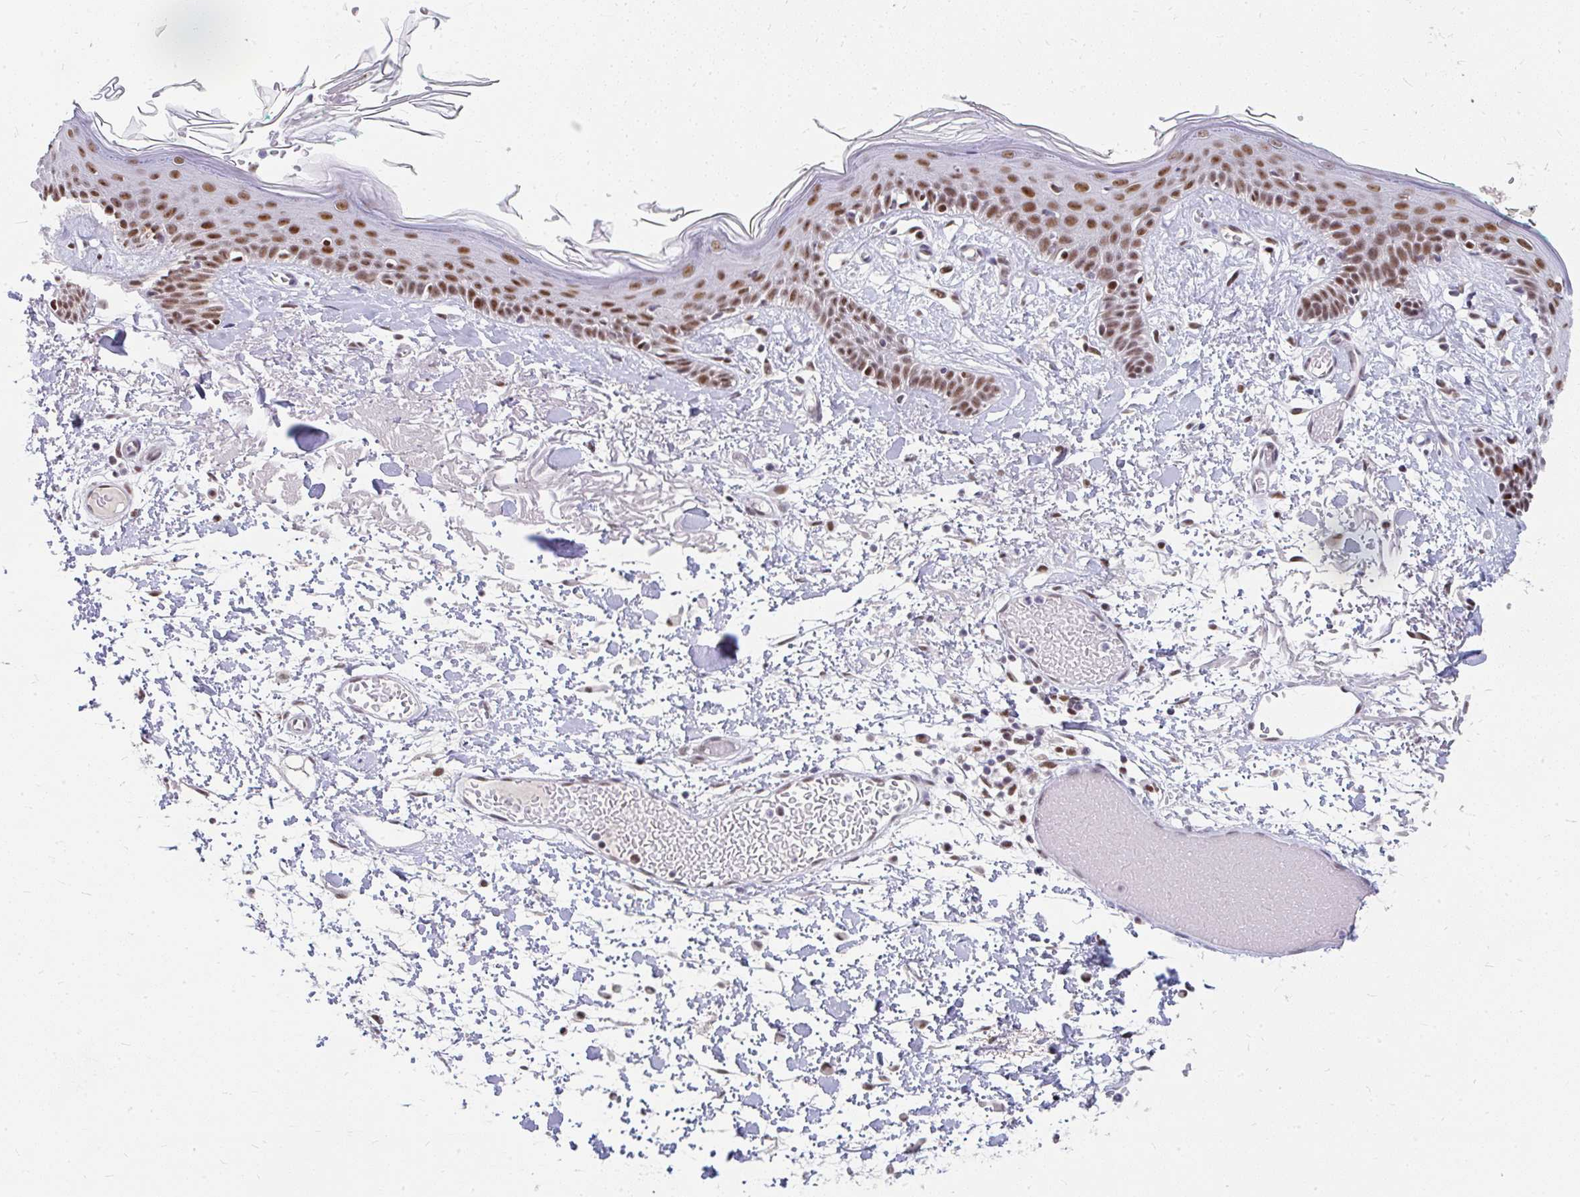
{"staining": {"intensity": "moderate", "quantity": ">75%", "location": "nuclear"}, "tissue": "skin", "cell_type": "Keratinocytes", "image_type": "normal", "snomed": [{"axis": "morphology", "description": "Normal tissue, NOS"}, {"axis": "topography", "description": "Skin"}], "caption": "Immunohistochemistry micrograph of unremarkable skin stained for a protein (brown), which demonstrates medium levels of moderate nuclear expression in about >75% of keratinocytes.", "gene": "GTF2H1", "patient": {"sex": "male", "age": 79}}